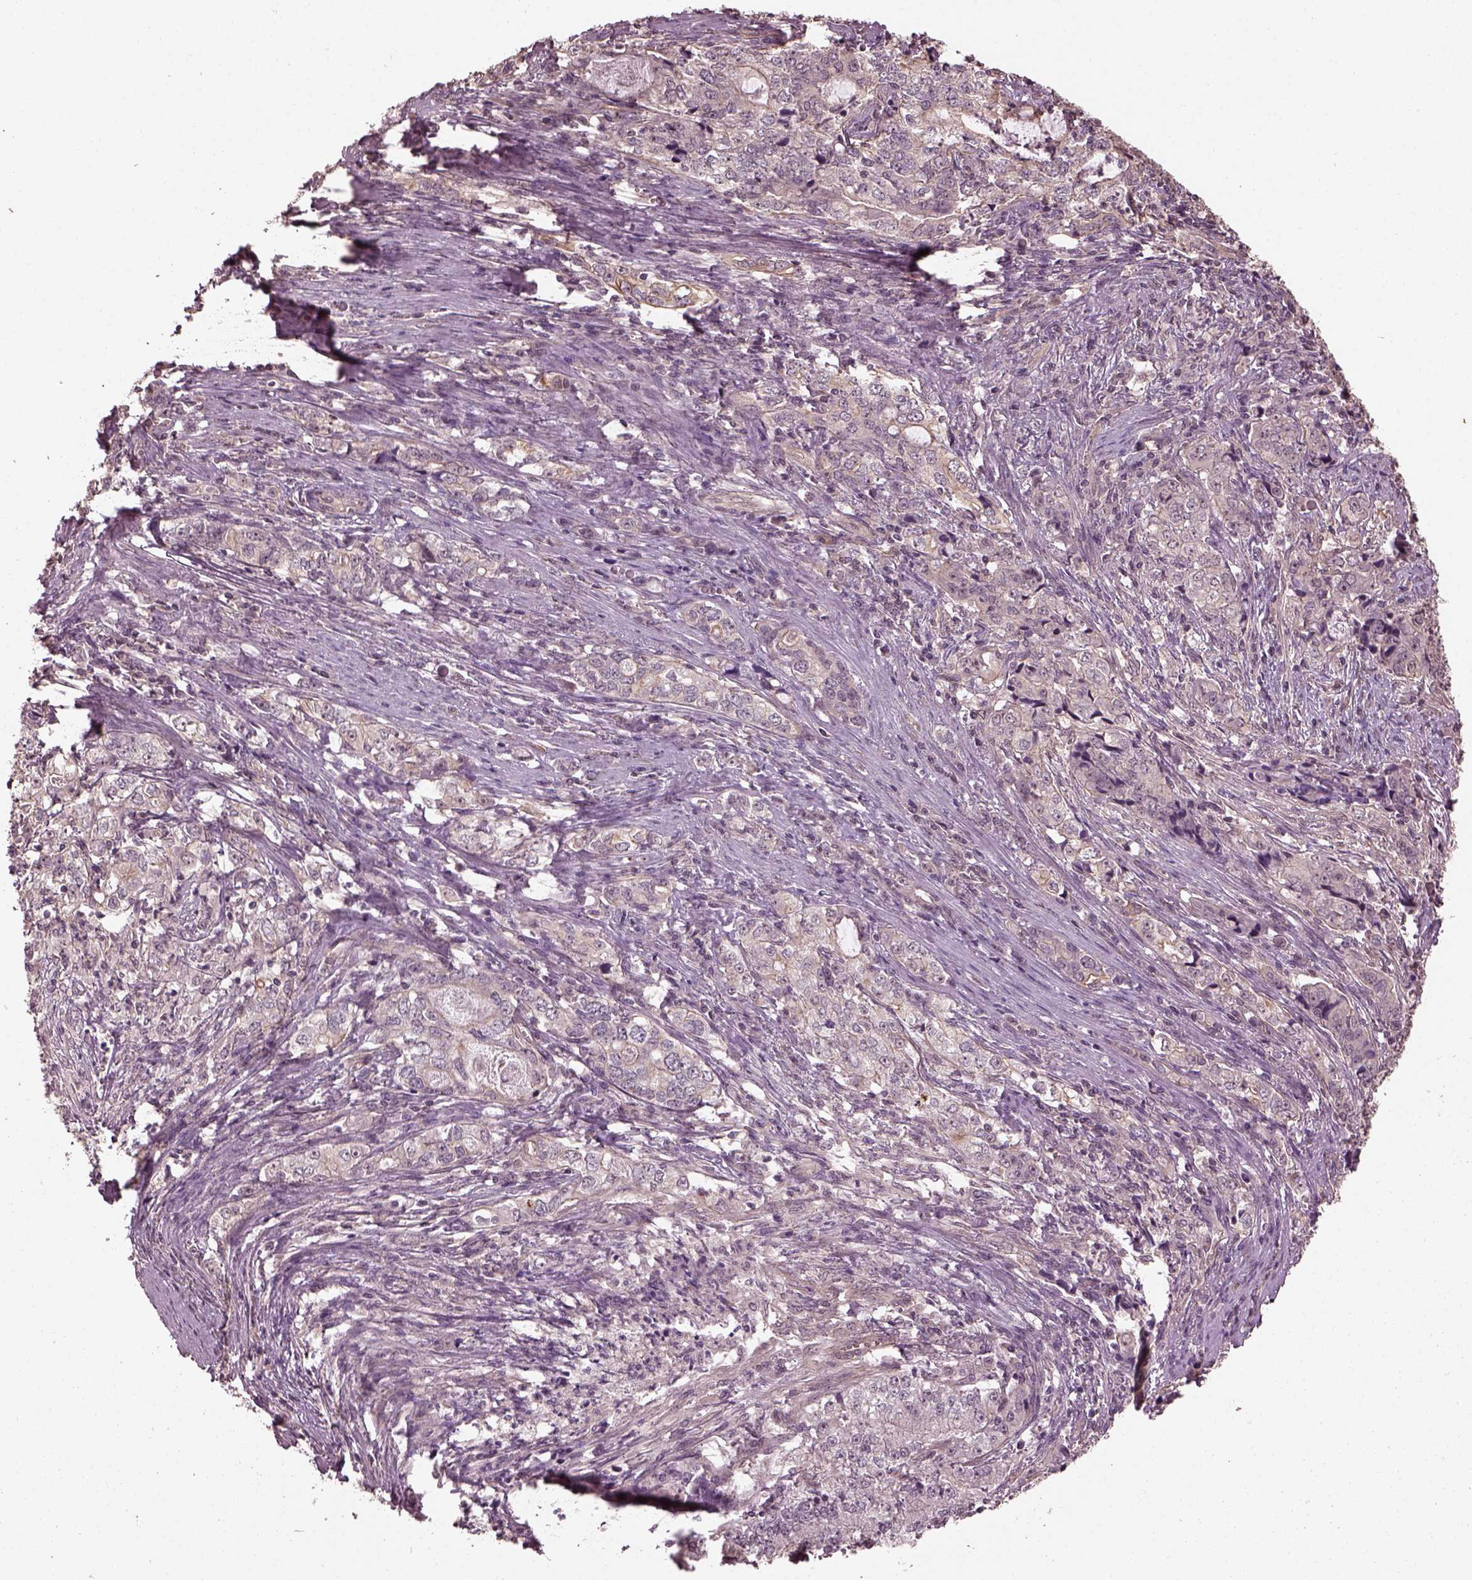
{"staining": {"intensity": "negative", "quantity": "none", "location": "none"}, "tissue": "stomach cancer", "cell_type": "Tumor cells", "image_type": "cancer", "snomed": [{"axis": "morphology", "description": "Adenocarcinoma, NOS"}, {"axis": "topography", "description": "Stomach, lower"}], "caption": "Adenocarcinoma (stomach) stained for a protein using immunohistochemistry exhibits no expression tumor cells.", "gene": "GNRH1", "patient": {"sex": "female", "age": 72}}